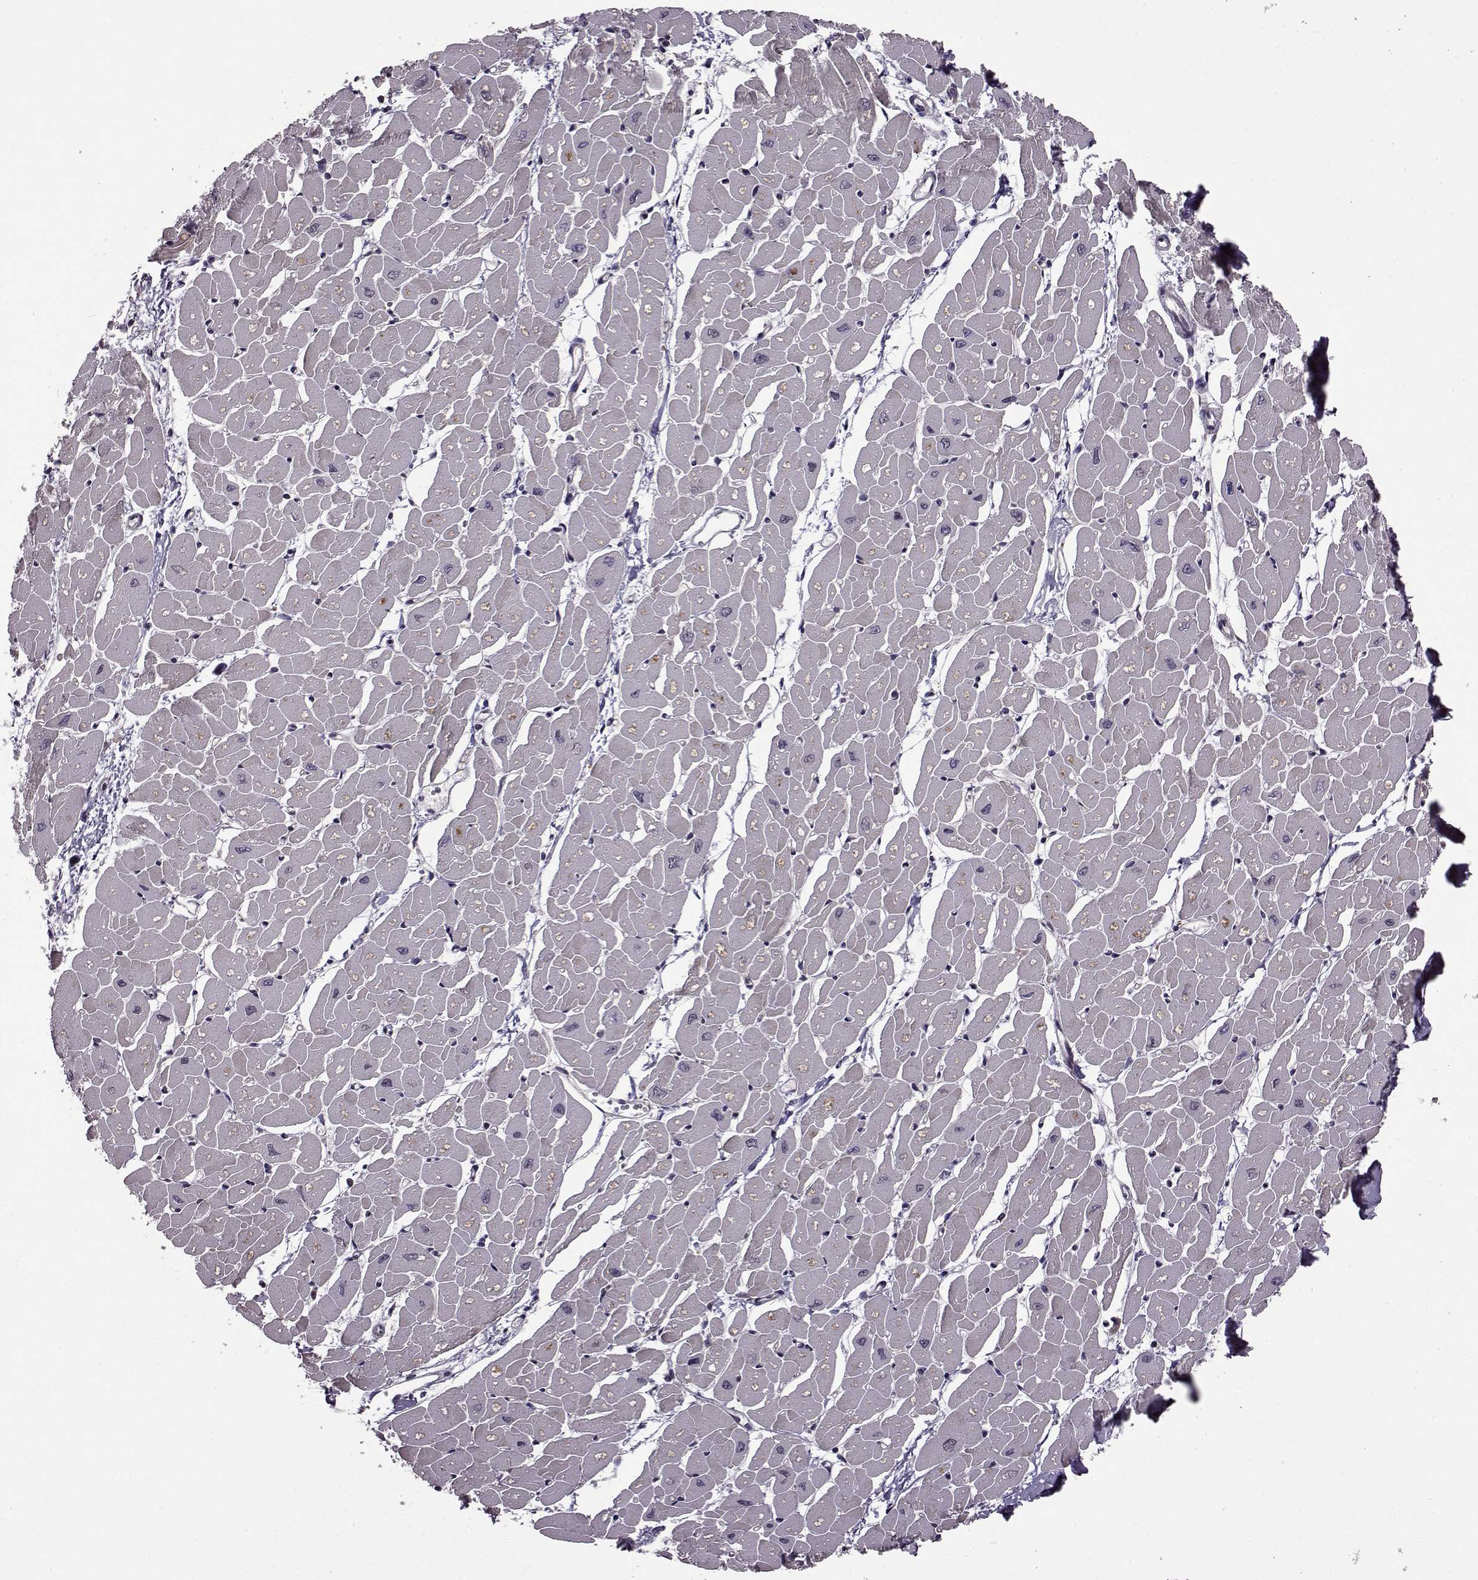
{"staining": {"intensity": "negative", "quantity": "none", "location": "none"}, "tissue": "heart muscle", "cell_type": "Cardiomyocytes", "image_type": "normal", "snomed": [{"axis": "morphology", "description": "Normal tissue, NOS"}, {"axis": "topography", "description": "Heart"}], "caption": "DAB immunohistochemical staining of benign human heart muscle displays no significant positivity in cardiomyocytes. (DAB immunohistochemistry with hematoxylin counter stain).", "gene": "URI1", "patient": {"sex": "male", "age": 57}}